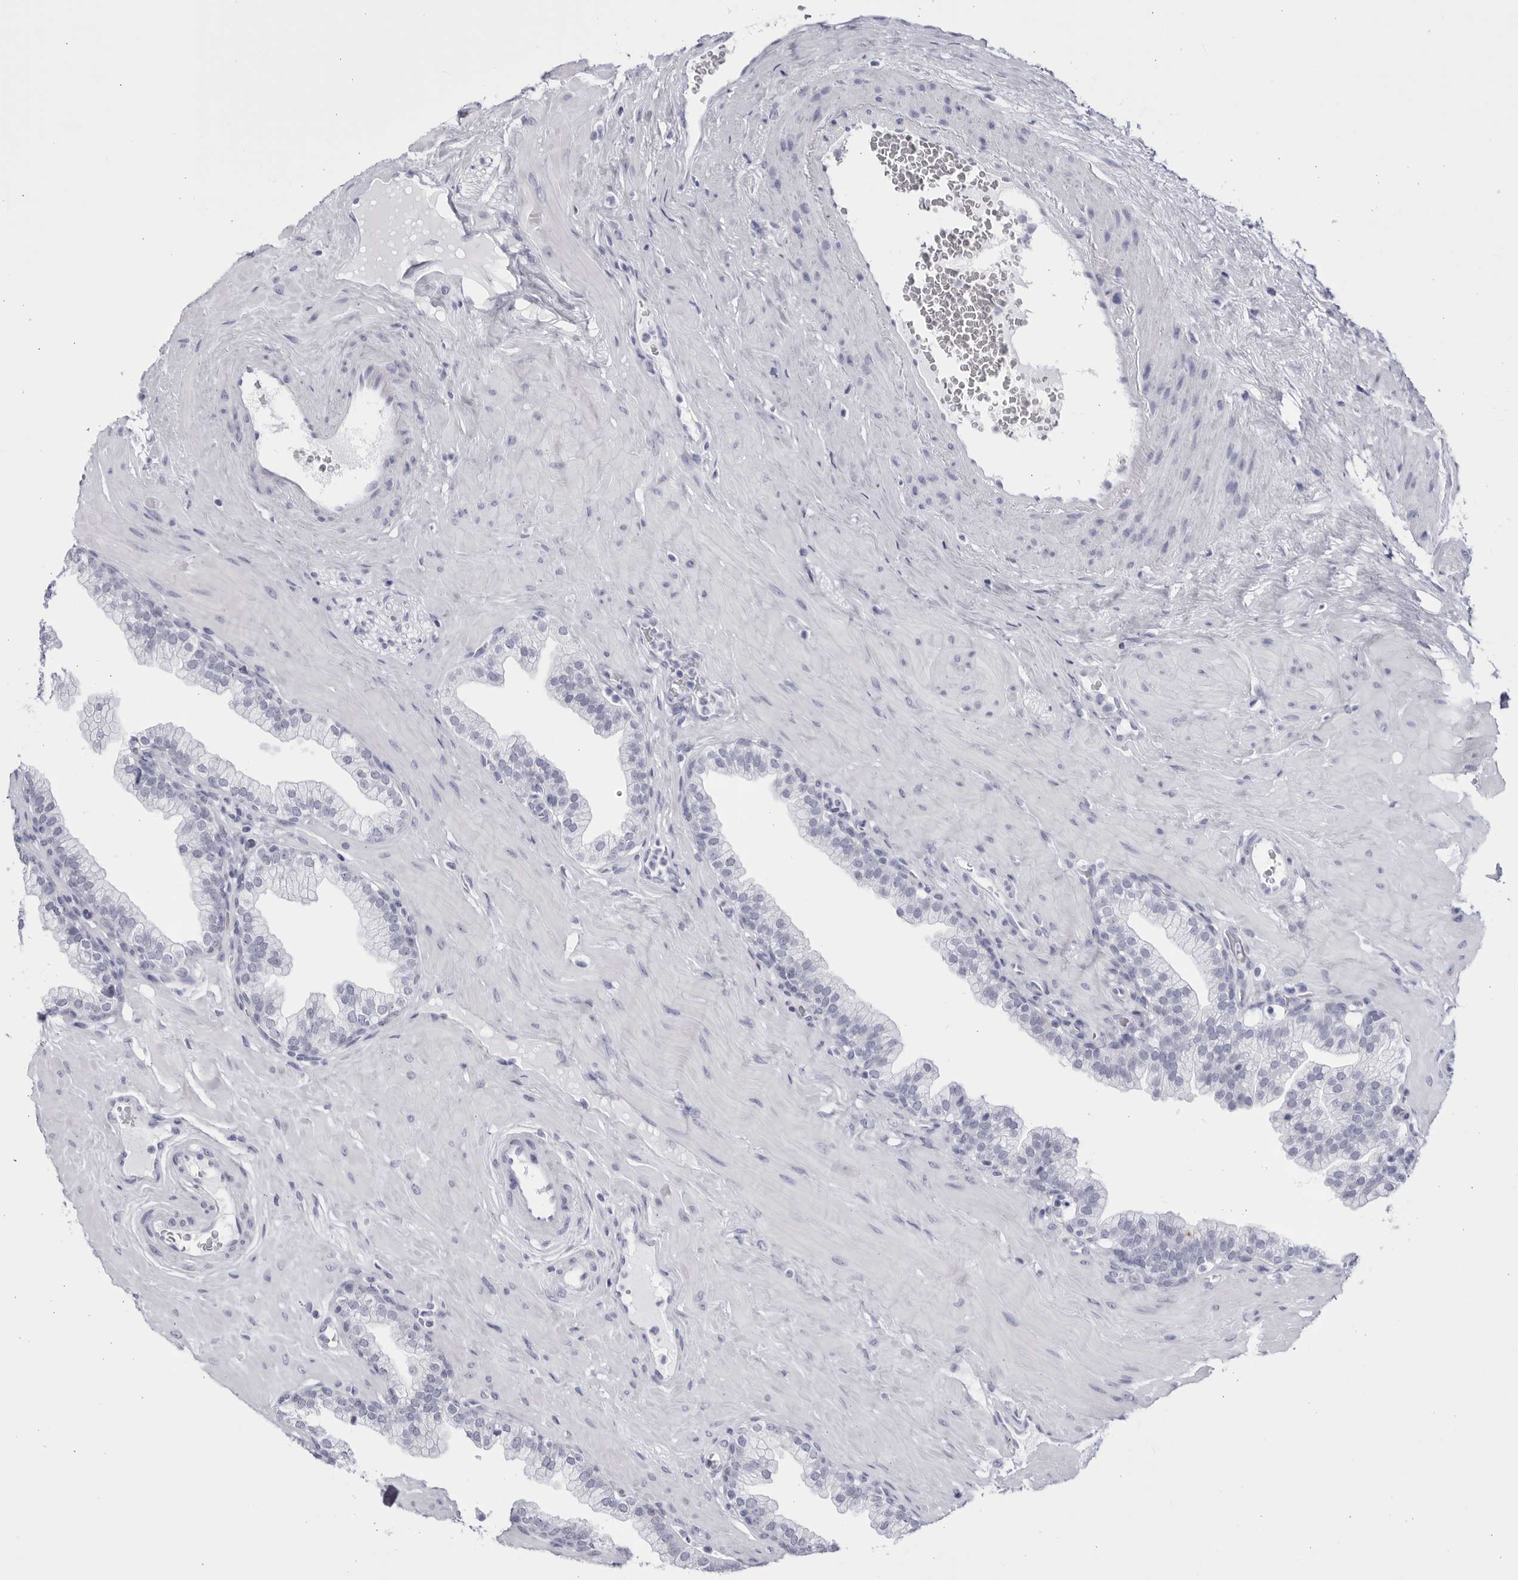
{"staining": {"intensity": "negative", "quantity": "none", "location": "none"}, "tissue": "prostate", "cell_type": "Glandular cells", "image_type": "normal", "snomed": [{"axis": "morphology", "description": "Normal tissue, NOS"}, {"axis": "morphology", "description": "Urothelial carcinoma, Low grade"}, {"axis": "topography", "description": "Urinary bladder"}, {"axis": "topography", "description": "Prostate"}], "caption": "There is no significant expression in glandular cells of prostate. (DAB (3,3'-diaminobenzidine) IHC with hematoxylin counter stain).", "gene": "CCDC181", "patient": {"sex": "male", "age": 60}}